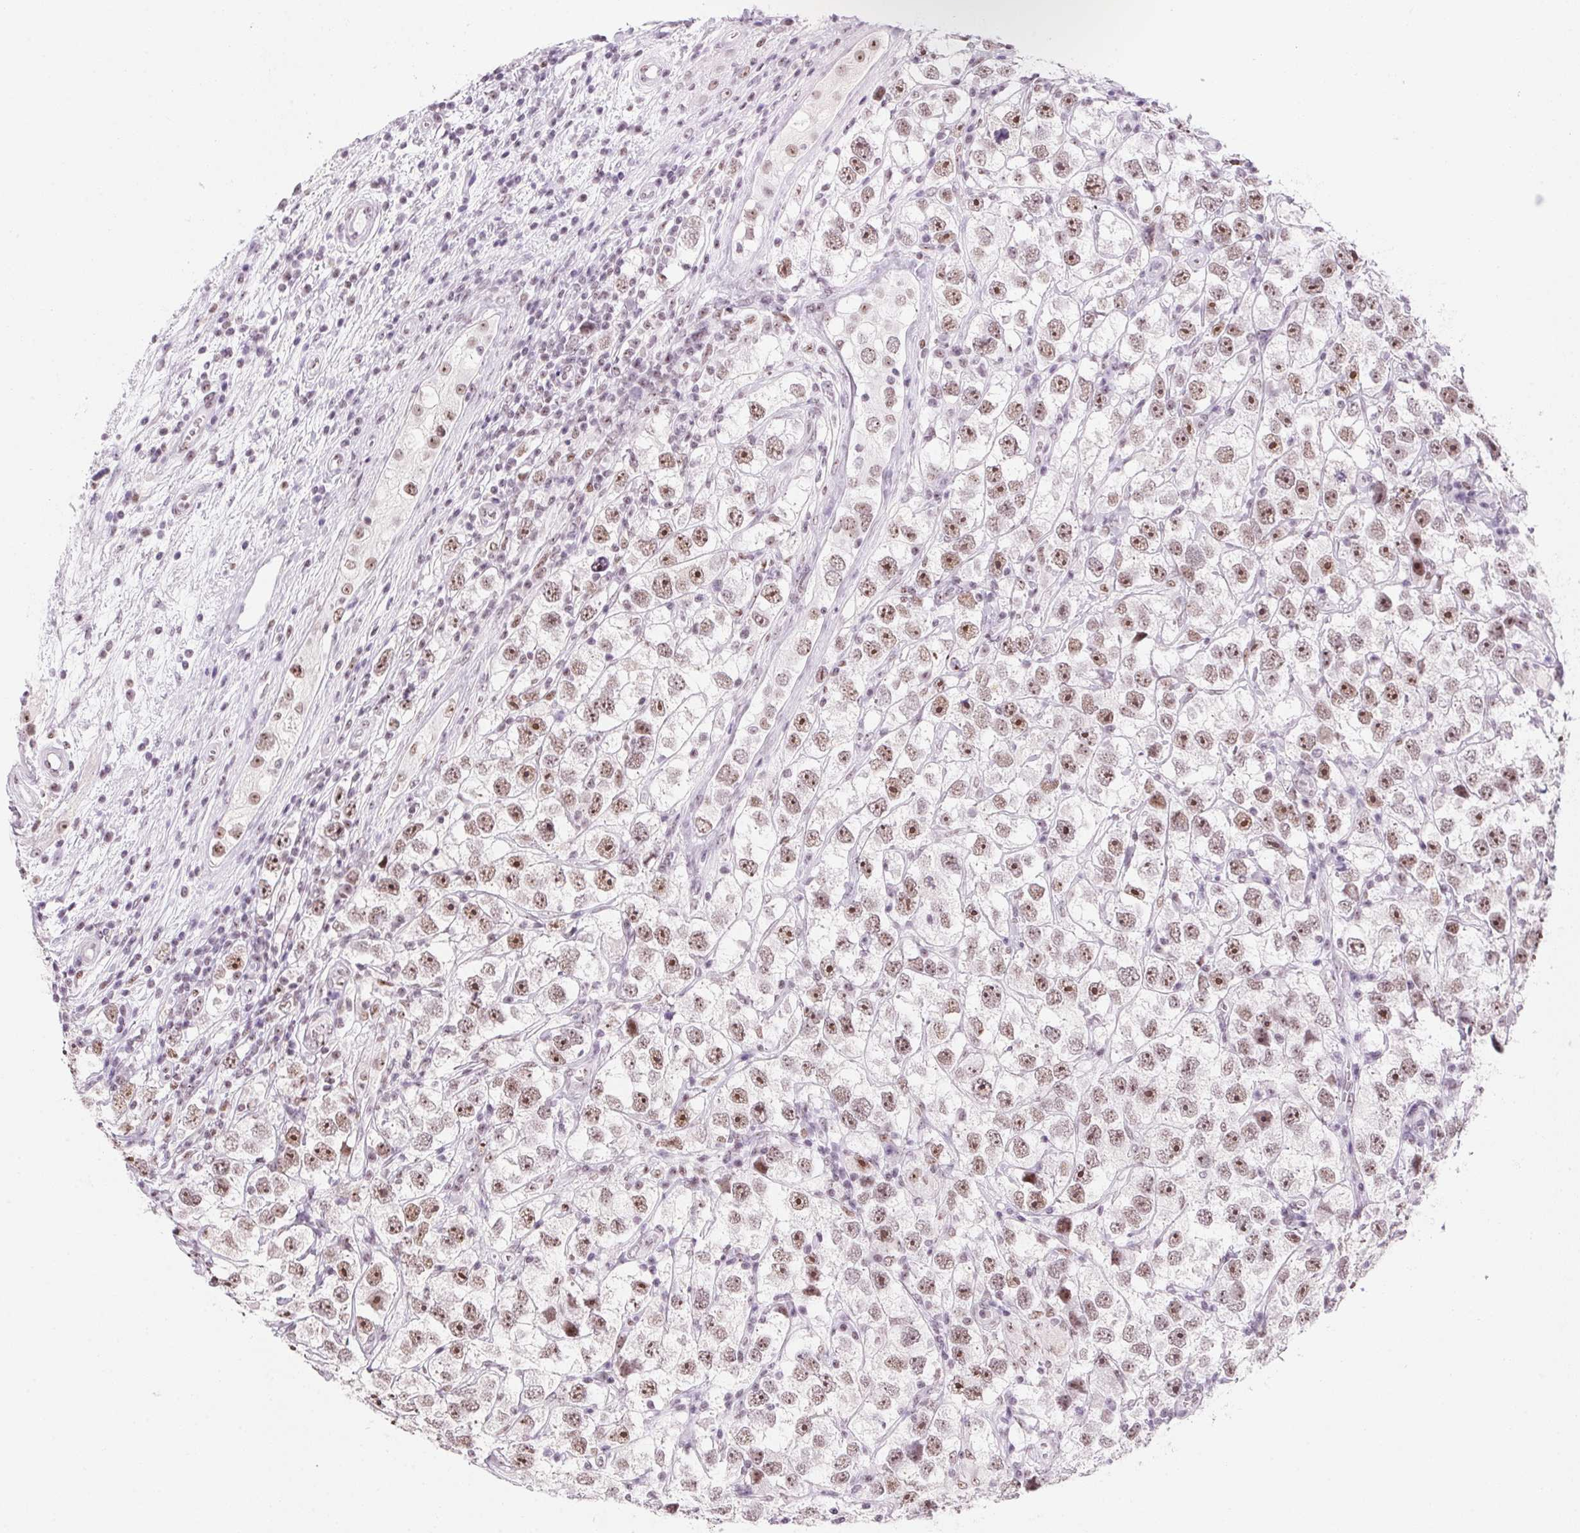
{"staining": {"intensity": "weak", "quantity": "25%-75%", "location": "nuclear"}, "tissue": "testis cancer", "cell_type": "Tumor cells", "image_type": "cancer", "snomed": [{"axis": "morphology", "description": "Seminoma, NOS"}, {"axis": "topography", "description": "Testis"}], "caption": "DAB (3,3'-diaminobenzidine) immunohistochemical staining of human seminoma (testis) displays weak nuclear protein staining in approximately 25%-75% of tumor cells.", "gene": "ZIC4", "patient": {"sex": "male", "age": 26}}